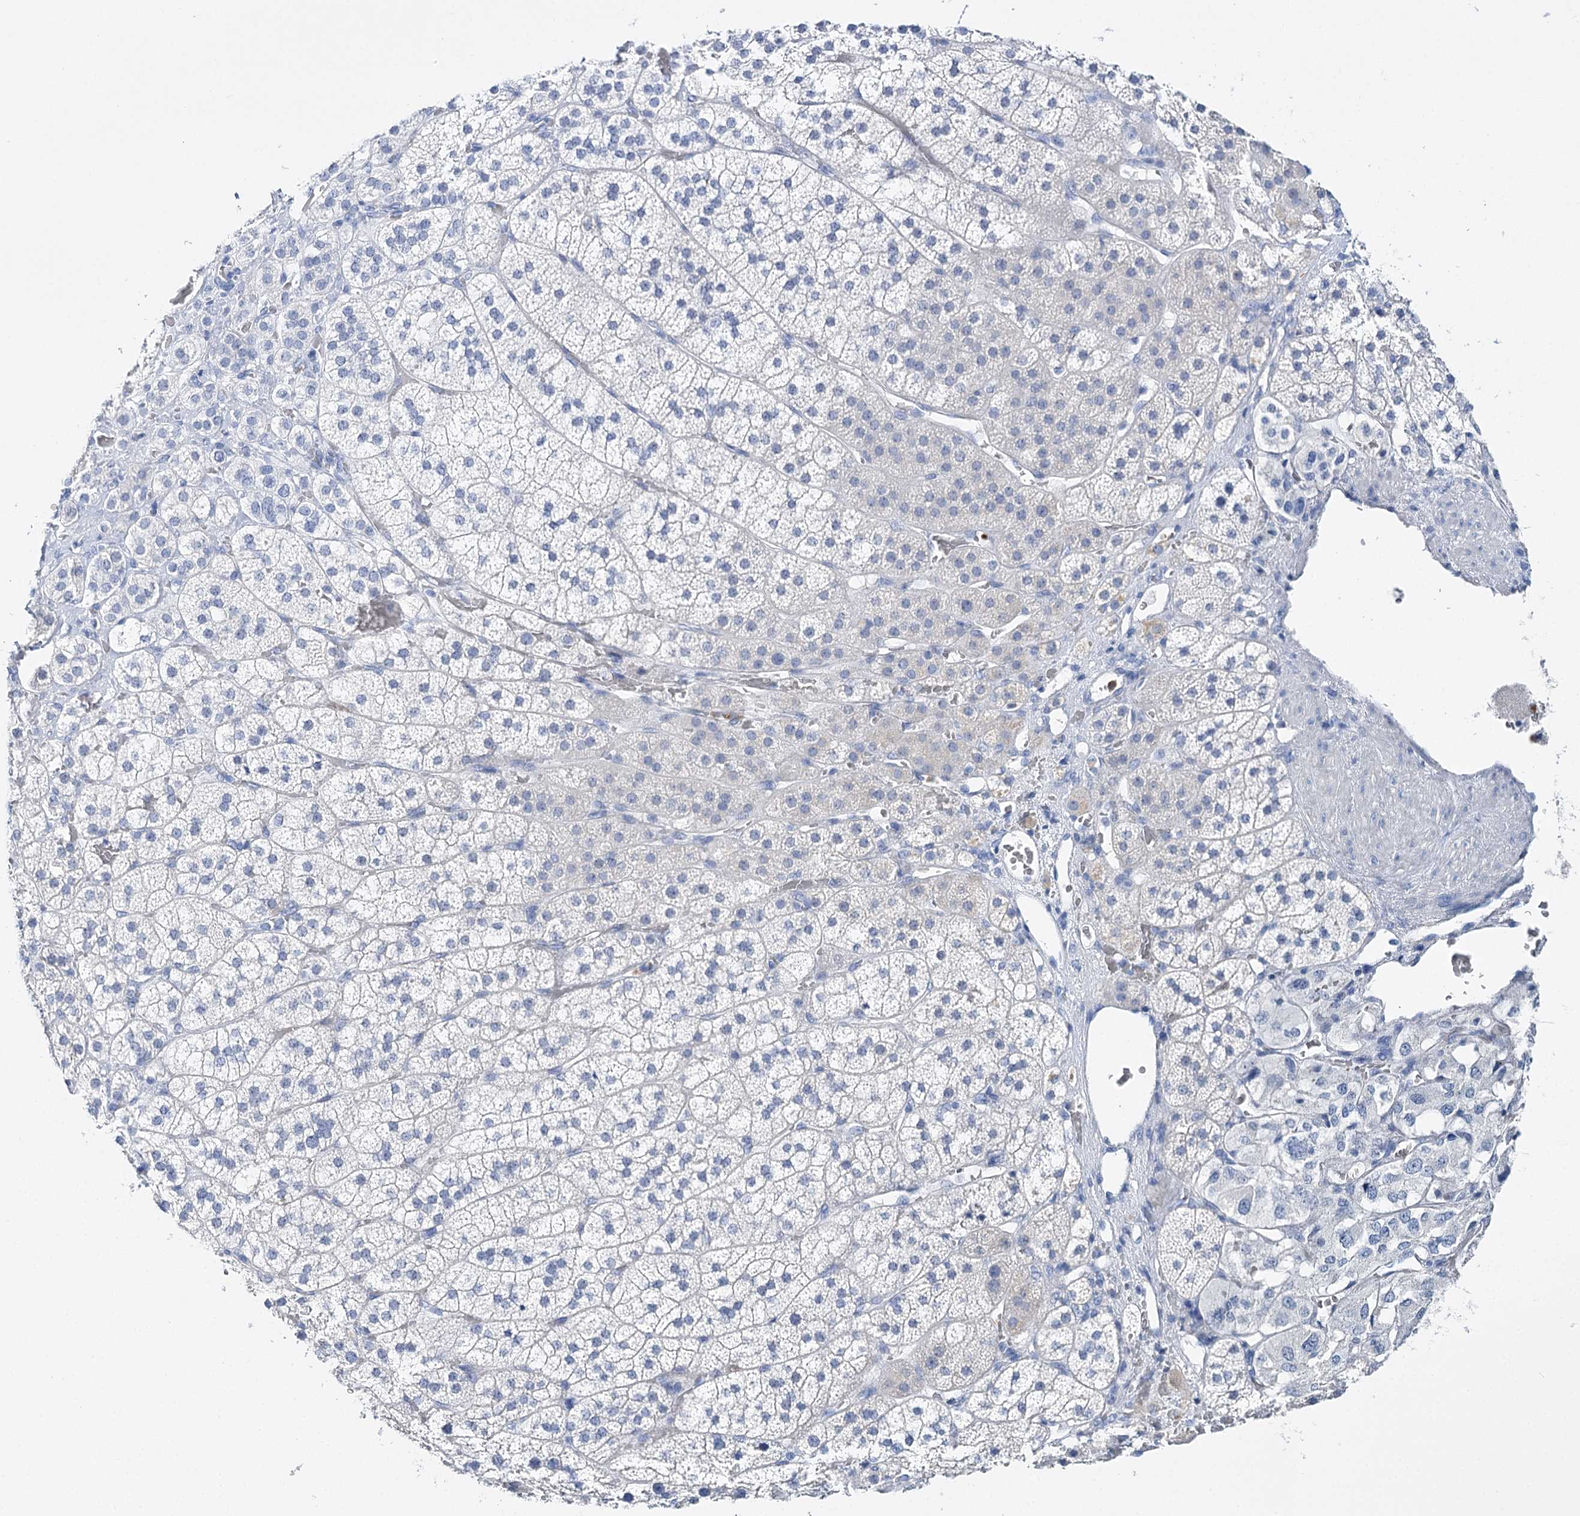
{"staining": {"intensity": "negative", "quantity": "none", "location": "none"}, "tissue": "adrenal gland", "cell_type": "Glandular cells", "image_type": "normal", "snomed": [{"axis": "morphology", "description": "Normal tissue, NOS"}, {"axis": "topography", "description": "Adrenal gland"}], "caption": "This is an immunohistochemistry micrograph of normal adrenal gland. There is no positivity in glandular cells.", "gene": "CEACAM8", "patient": {"sex": "female", "age": 44}}